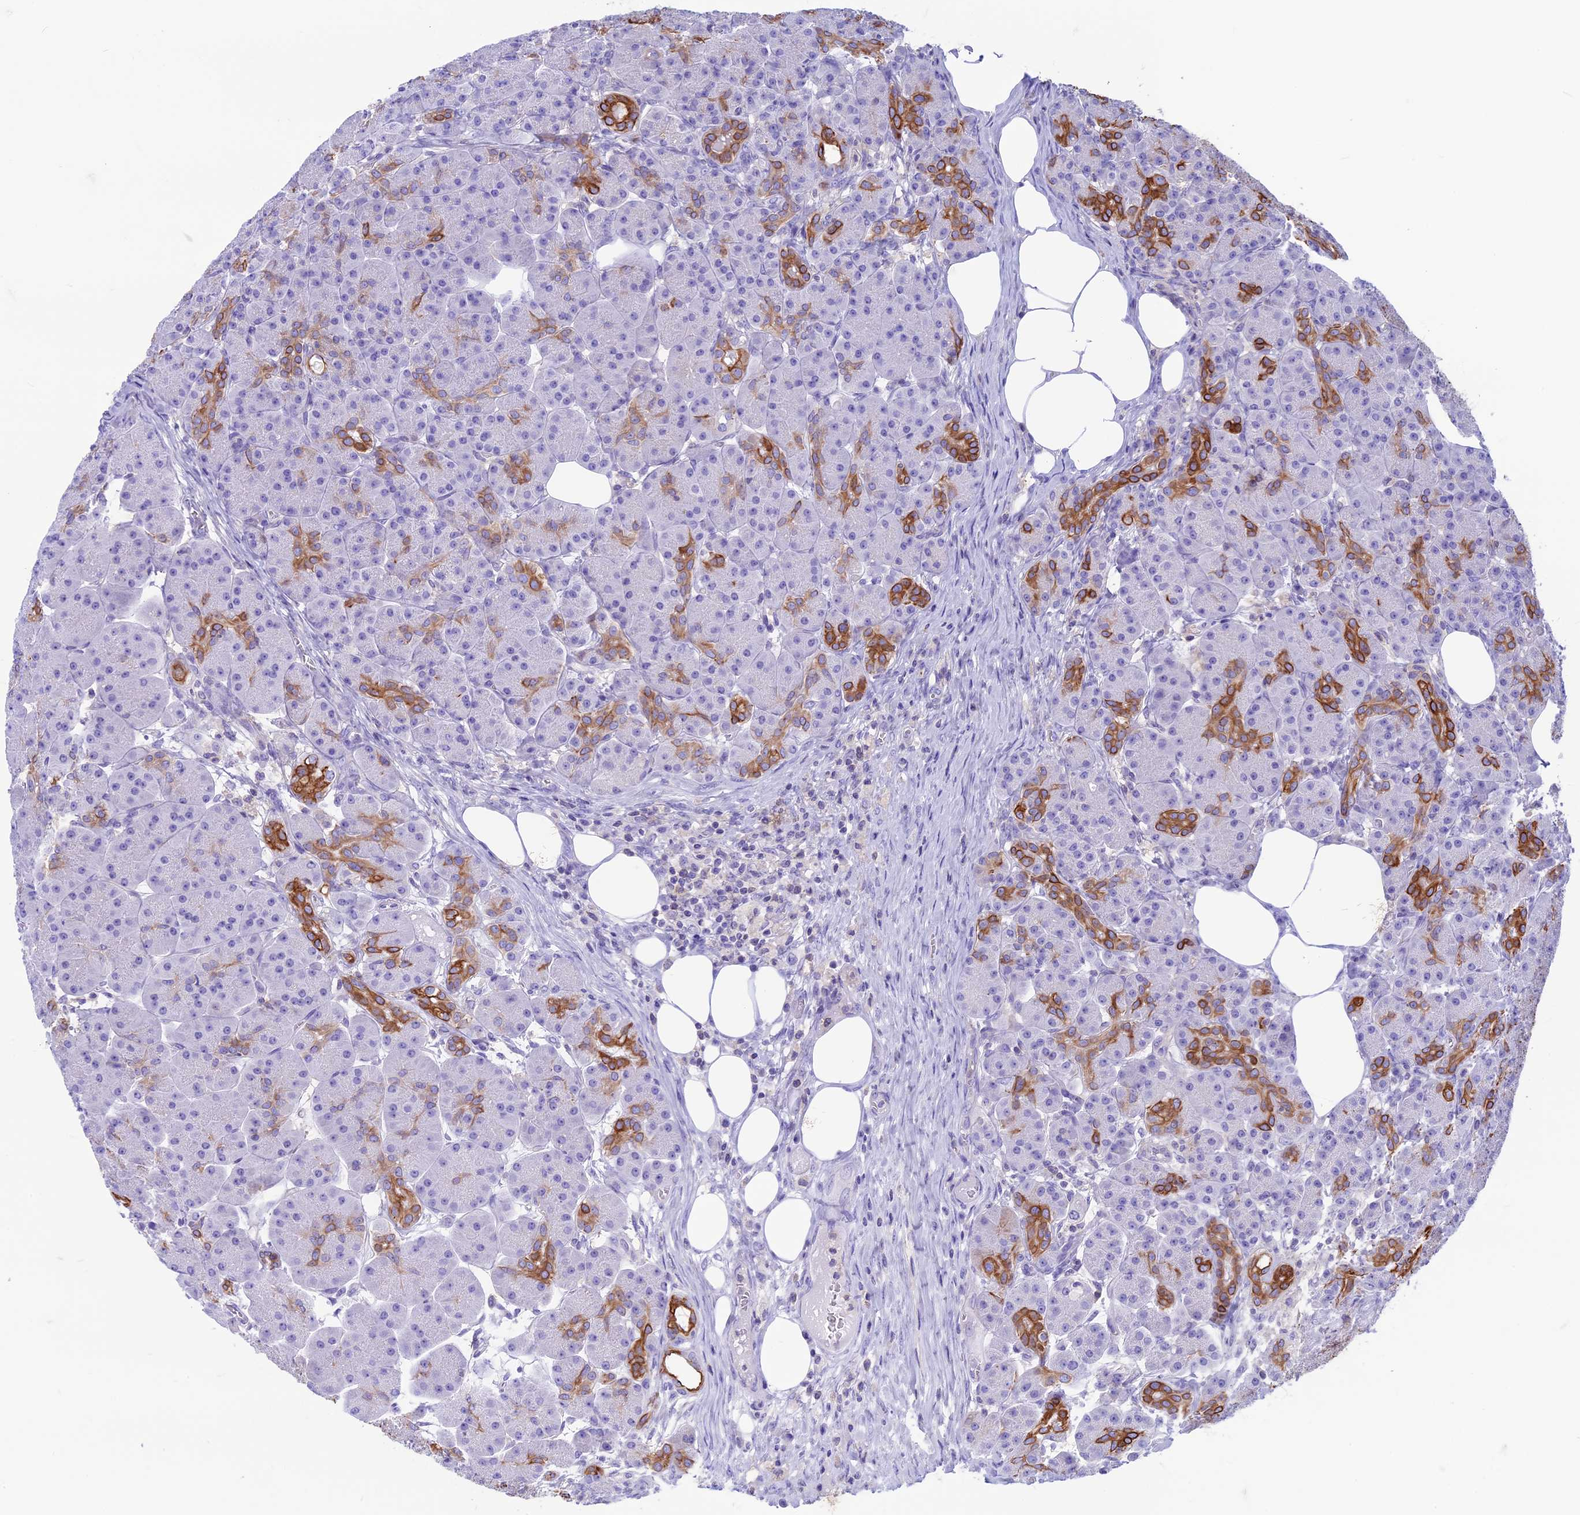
{"staining": {"intensity": "strong", "quantity": "<25%", "location": "cytoplasmic/membranous"}, "tissue": "pancreas", "cell_type": "Exocrine glandular cells", "image_type": "normal", "snomed": [{"axis": "morphology", "description": "Normal tissue, NOS"}, {"axis": "topography", "description": "Pancreas"}], "caption": "Normal pancreas demonstrates strong cytoplasmic/membranous expression in approximately <25% of exocrine glandular cells (Brightfield microscopy of DAB IHC at high magnification)..", "gene": "CDAN1", "patient": {"sex": "male", "age": 63}}